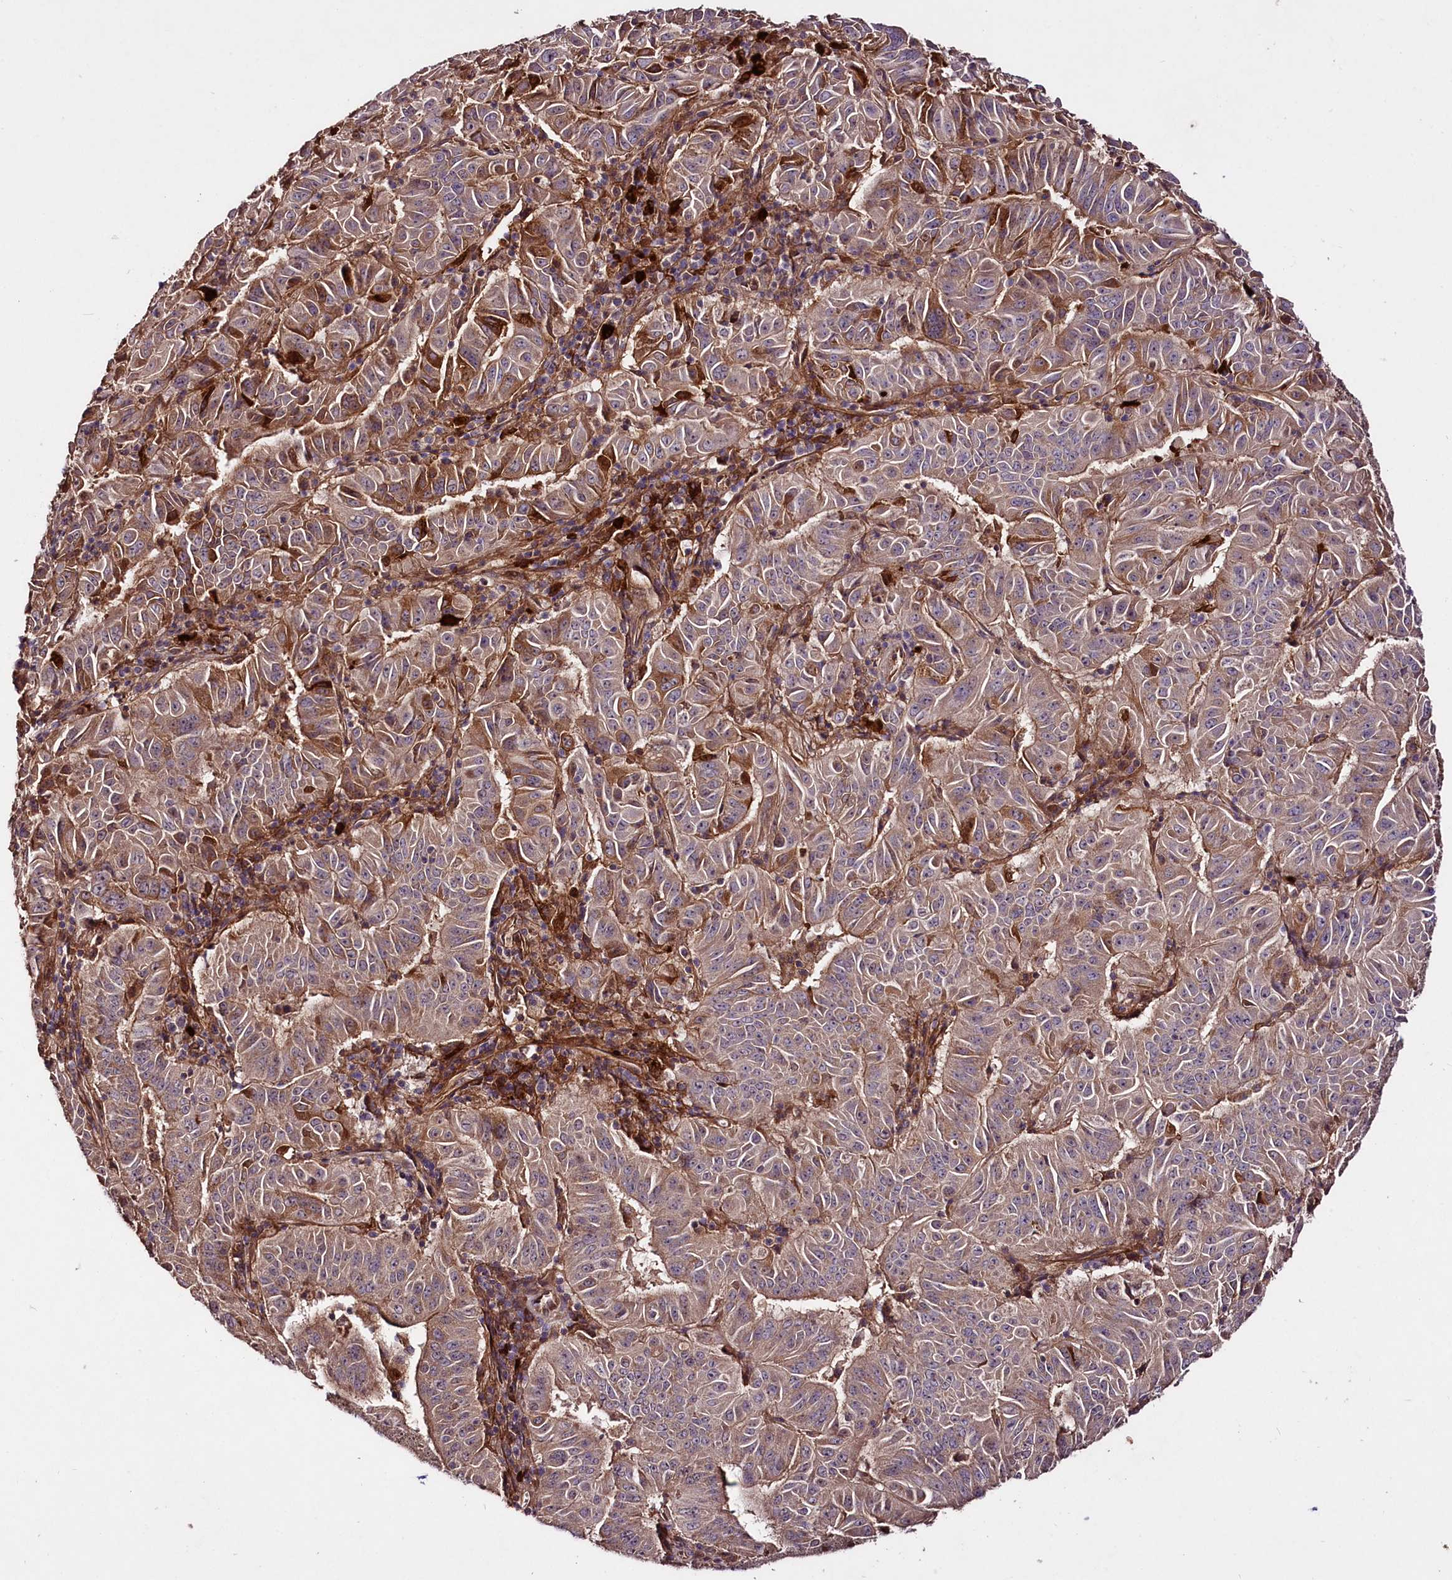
{"staining": {"intensity": "moderate", "quantity": ">75%", "location": "cytoplasmic/membranous"}, "tissue": "pancreatic cancer", "cell_type": "Tumor cells", "image_type": "cancer", "snomed": [{"axis": "morphology", "description": "Adenocarcinoma, NOS"}, {"axis": "topography", "description": "Pancreas"}], "caption": "Human pancreatic adenocarcinoma stained with a protein marker exhibits moderate staining in tumor cells.", "gene": "TNPO3", "patient": {"sex": "male", "age": 63}}